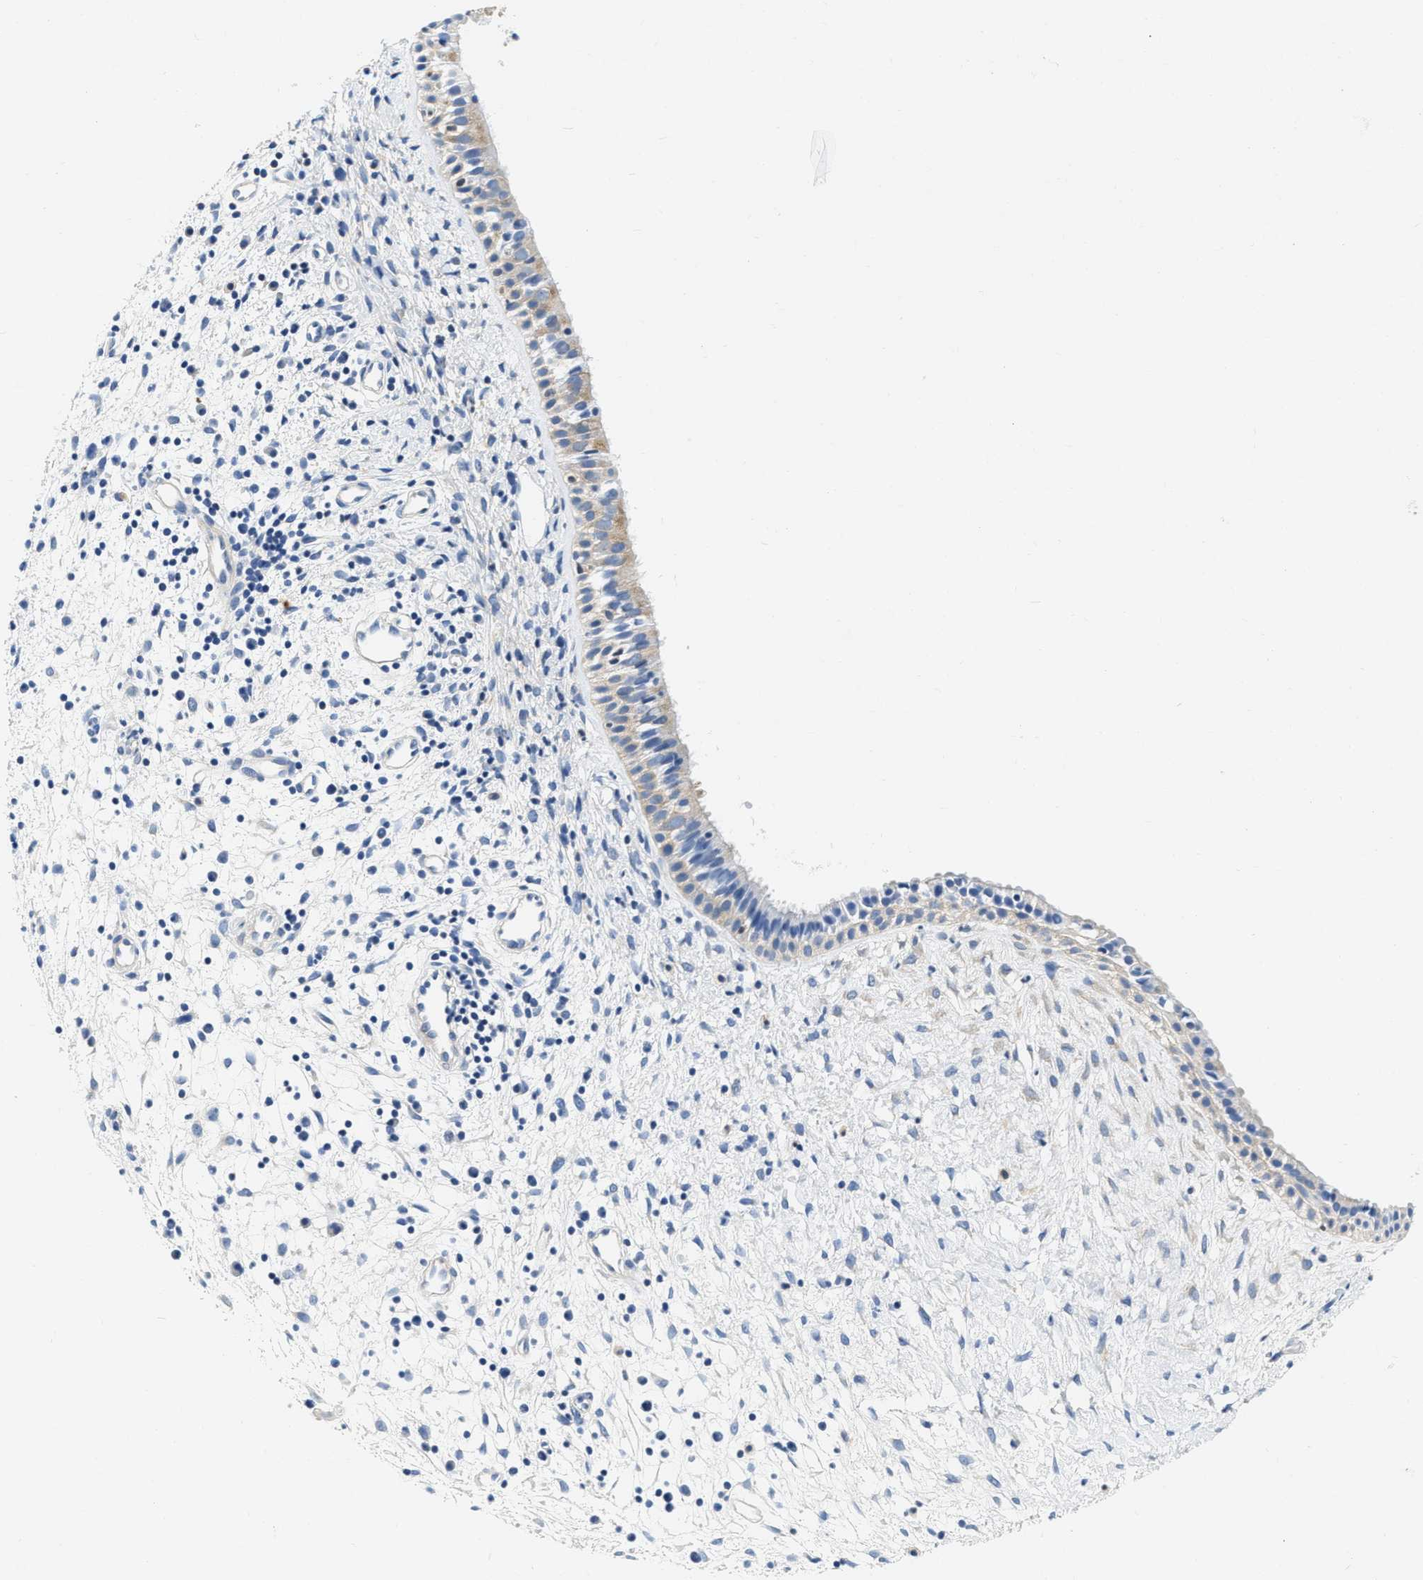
{"staining": {"intensity": "weak", "quantity": "<25%", "location": "cytoplasmic/membranous"}, "tissue": "nasopharynx", "cell_type": "Respiratory epithelial cells", "image_type": "normal", "snomed": [{"axis": "morphology", "description": "Normal tissue, NOS"}, {"axis": "topography", "description": "Nasopharynx"}], "caption": "High magnification brightfield microscopy of benign nasopharynx stained with DAB (brown) and counterstained with hematoxylin (blue): respiratory epithelial cells show no significant positivity. (DAB (3,3'-diaminobenzidine) immunohistochemistry, high magnification).", "gene": "EIF2AK2", "patient": {"sex": "male", "age": 22}}